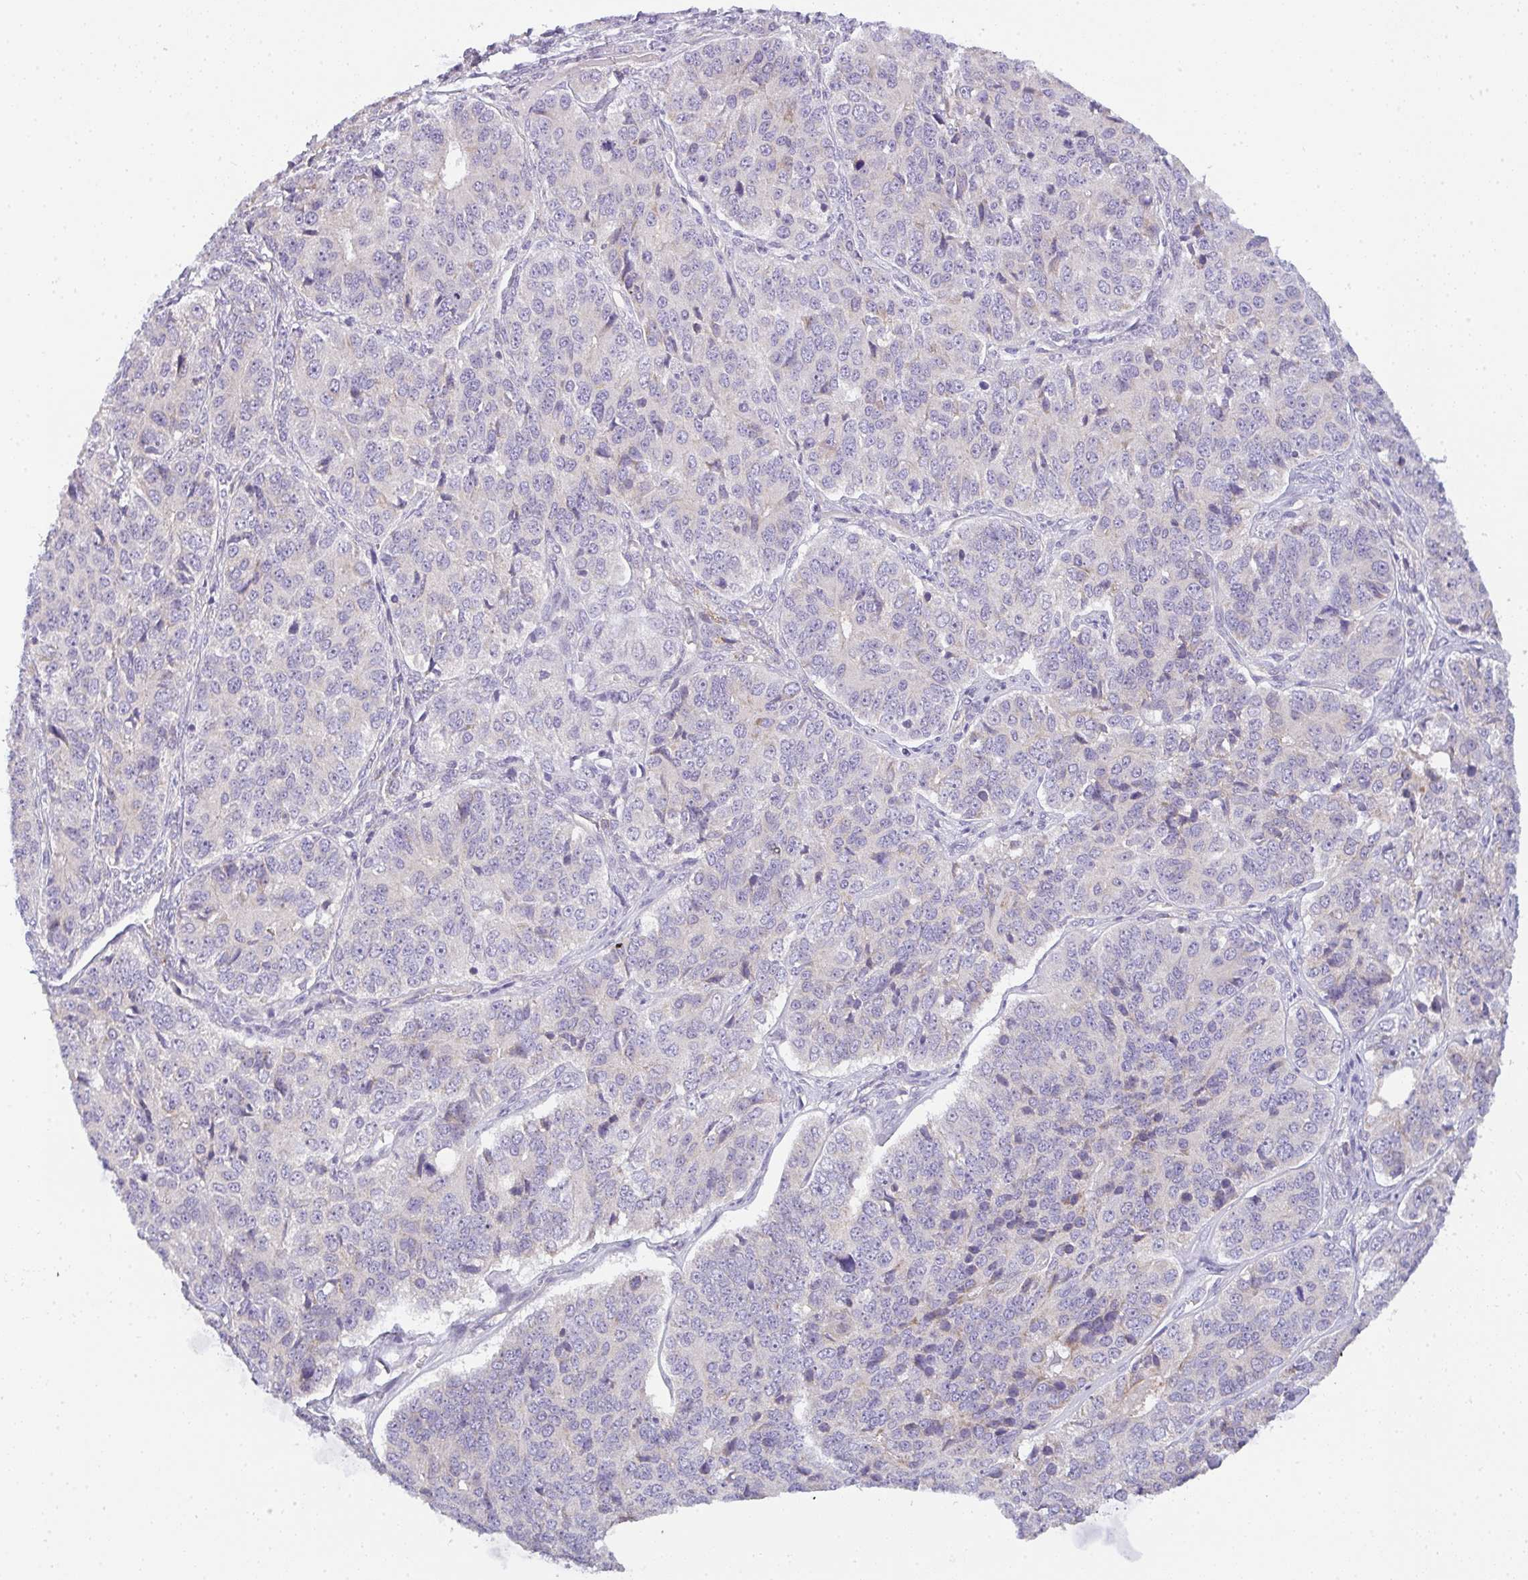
{"staining": {"intensity": "negative", "quantity": "none", "location": "none"}, "tissue": "ovarian cancer", "cell_type": "Tumor cells", "image_type": "cancer", "snomed": [{"axis": "morphology", "description": "Carcinoma, endometroid"}, {"axis": "topography", "description": "Ovary"}], "caption": "This is an immunohistochemistry histopathology image of human ovarian cancer. There is no positivity in tumor cells.", "gene": "FILIP1", "patient": {"sex": "female", "age": 51}}